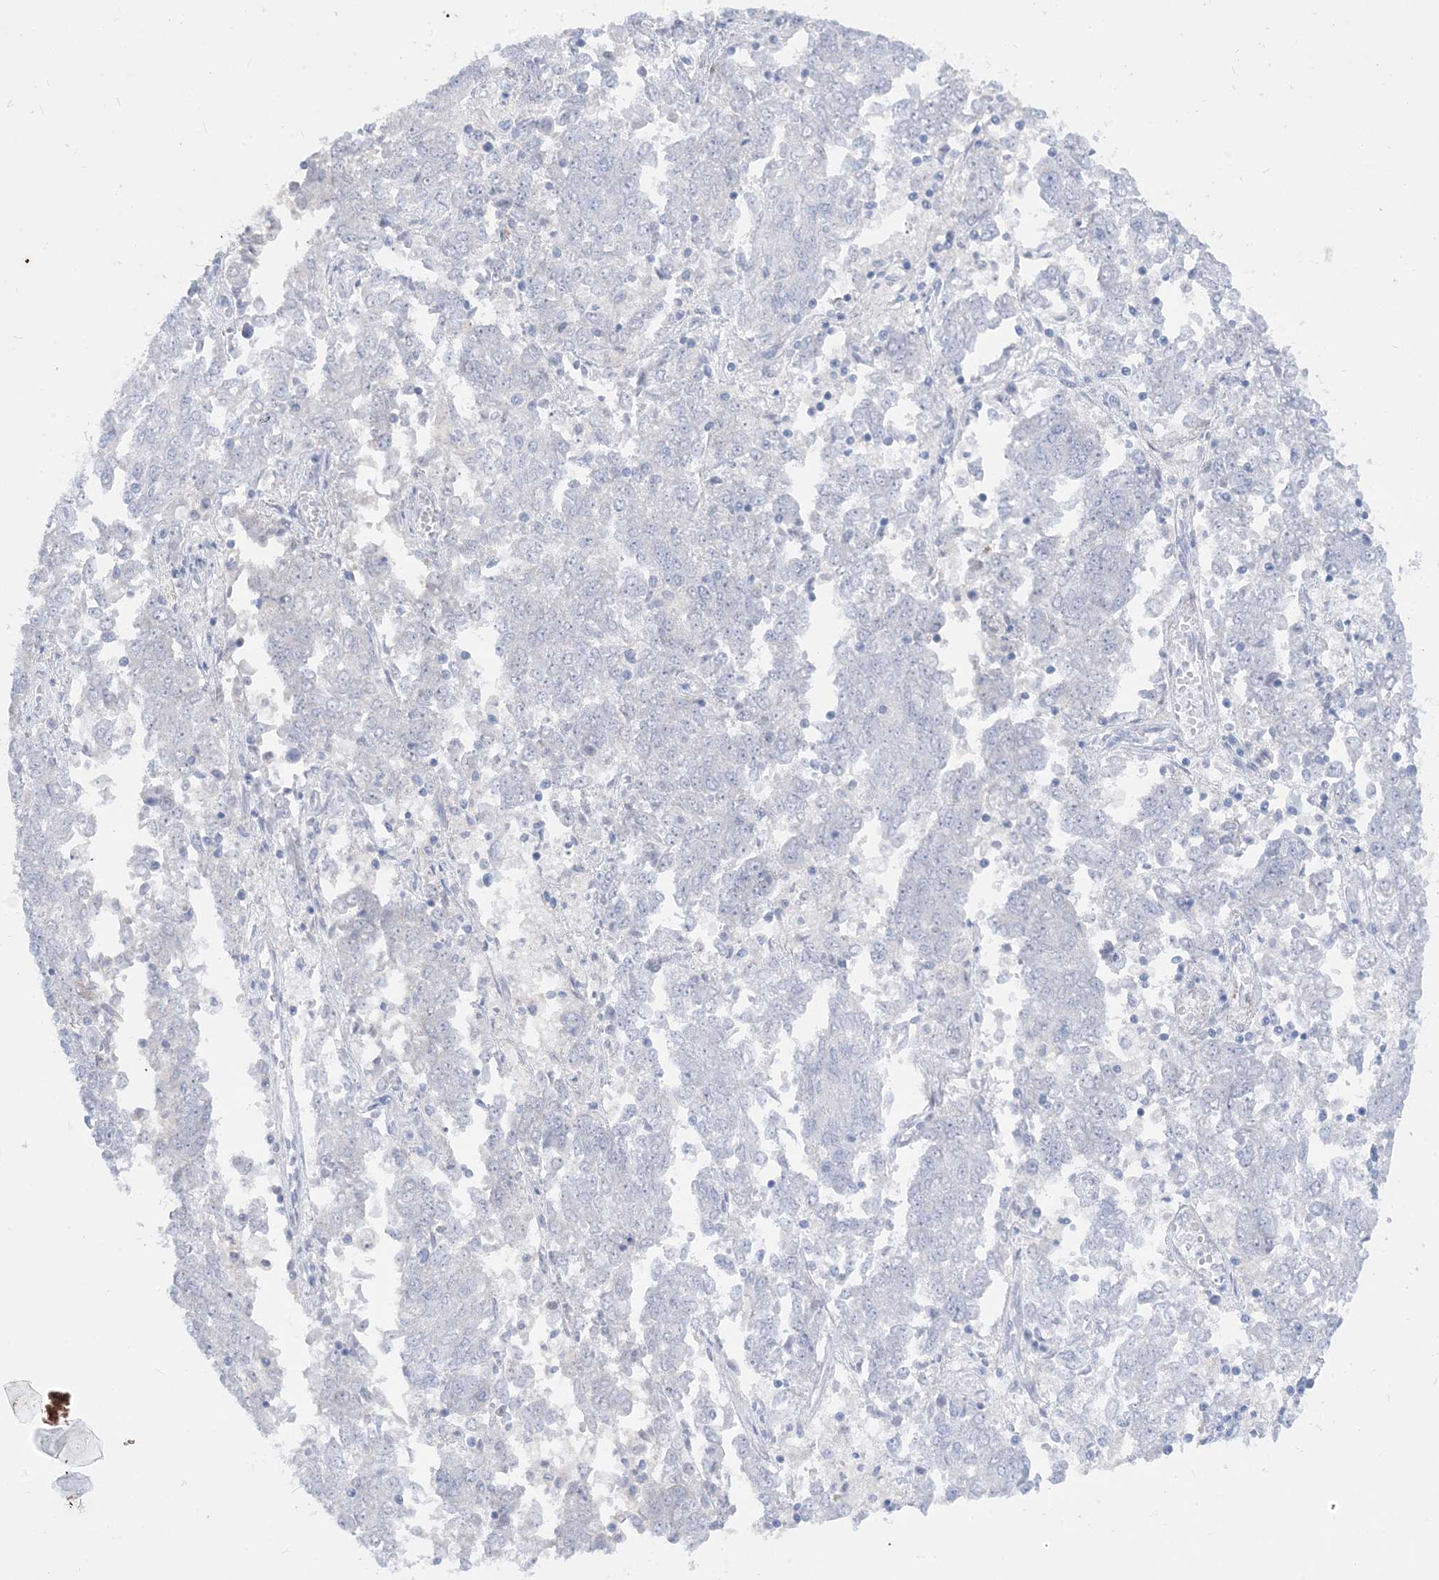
{"staining": {"intensity": "negative", "quantity": "none", "location": "none"}, "tissue": "endometrial cancer", "cell_type": "Tumor cells", "image_type": "cancer", "snomed": [{"axis": "morphology", "description": "Adenocarcinoma, NOS"}, {"axis": "topography", "description": "Endometrium"}], "caption": "Protein analysis of endometrial cancer (adenocarcinoma) demonstrates no significant positivity in tumor cells.", "gene": "MARS2", "patient": {"sex": "female", "age": 80}}